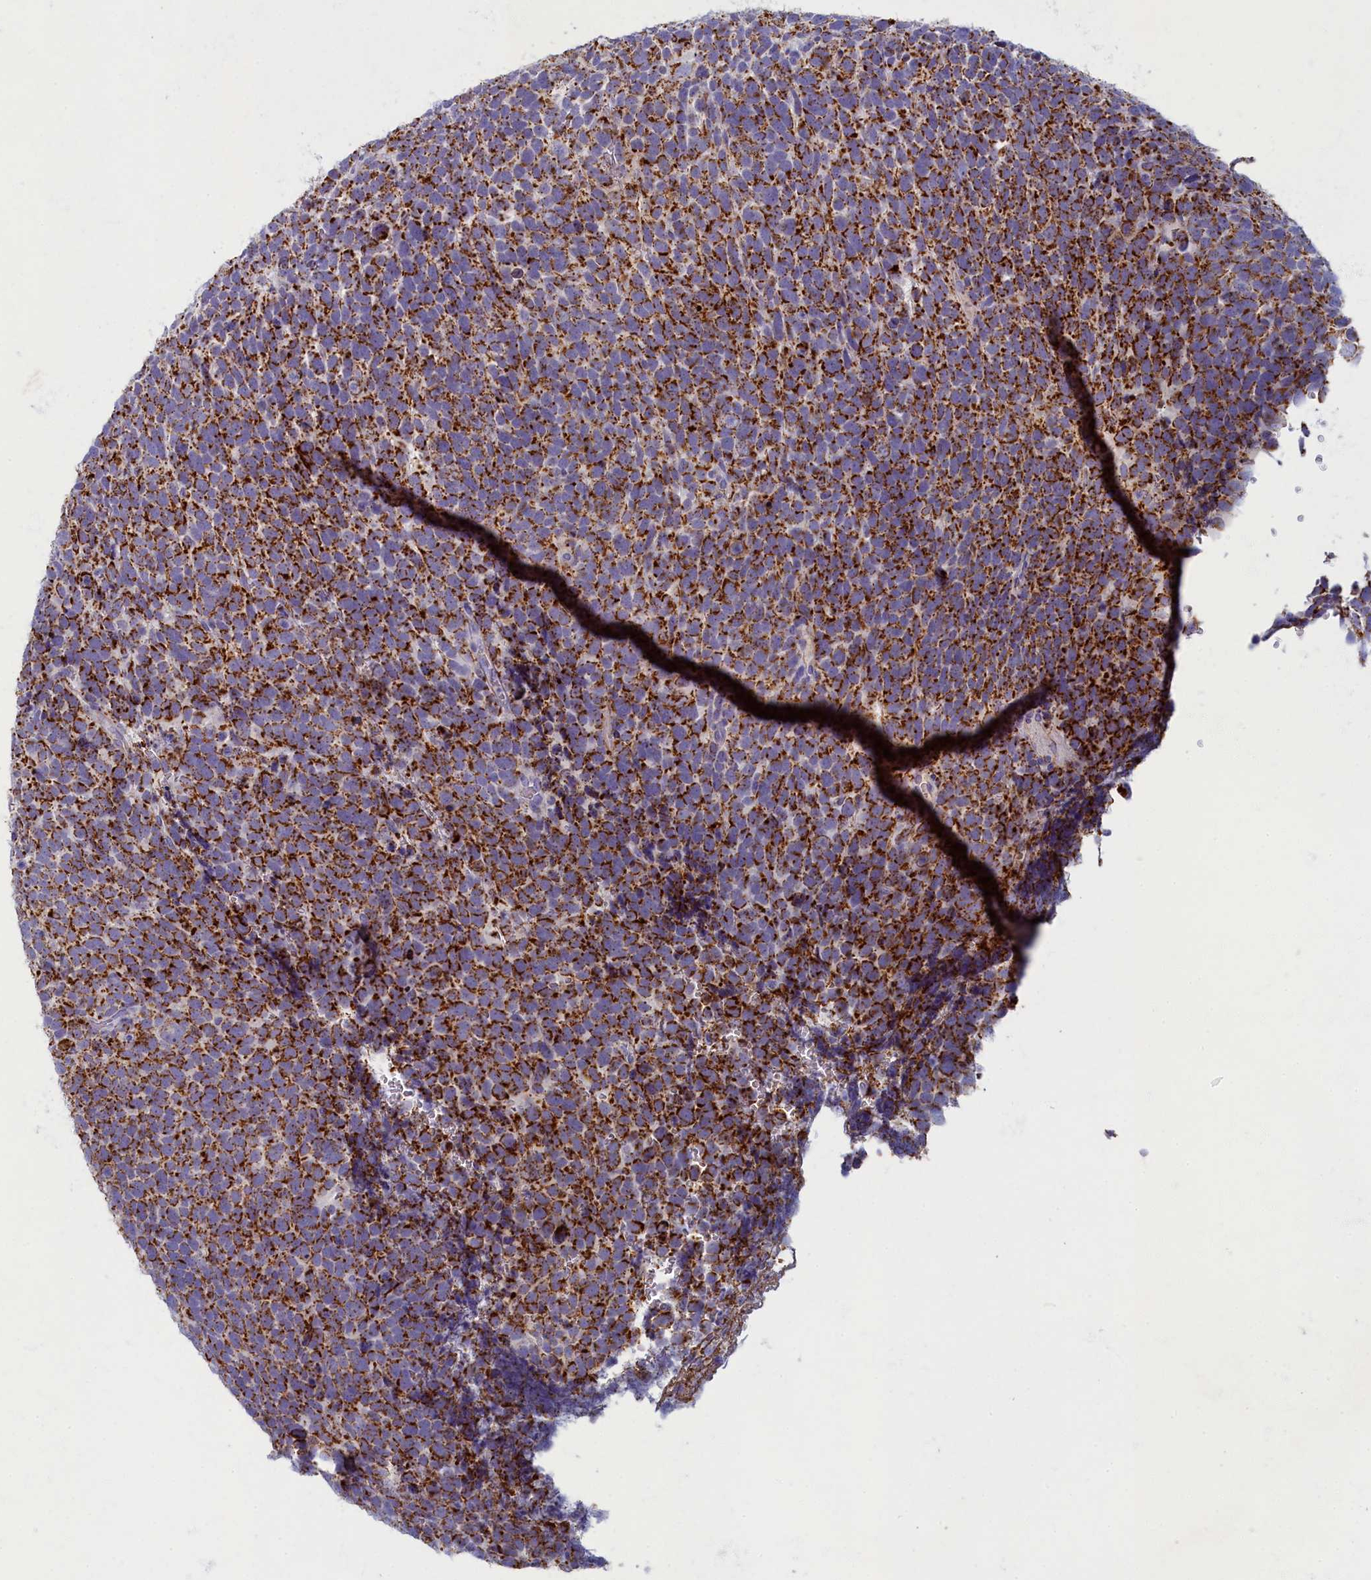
{"staining": {"intensity": "strong", "quantity": ">75%", "location": "cytoplasmic/membranous"}, "tissue": "urothelial cancer", "cell_type": "Tumor cells", "image_type": "cancer", "snomed": [{"axis": "morphology", "description": "Urothelial carcinoma, High grade"}, {"axis": "topography", "description": "Urinary bladder"}], "caption": "Immunohistochemistry (IHC) staining of urothelial carcinoma (high-grade), which exhibits high levels of strong cytoplasmic/membranous expression in about >75% of tumor cells indicating strong cytoplasmic/membranous protein expression. The staining was performed using DAB (3,3'-diaminobenzidine) (brown) for protein detection and nuclei were counterstained in hematoxylin (blue).", "gene": "OCIAD2", "patient": {"sex": "female", "age": 82}}